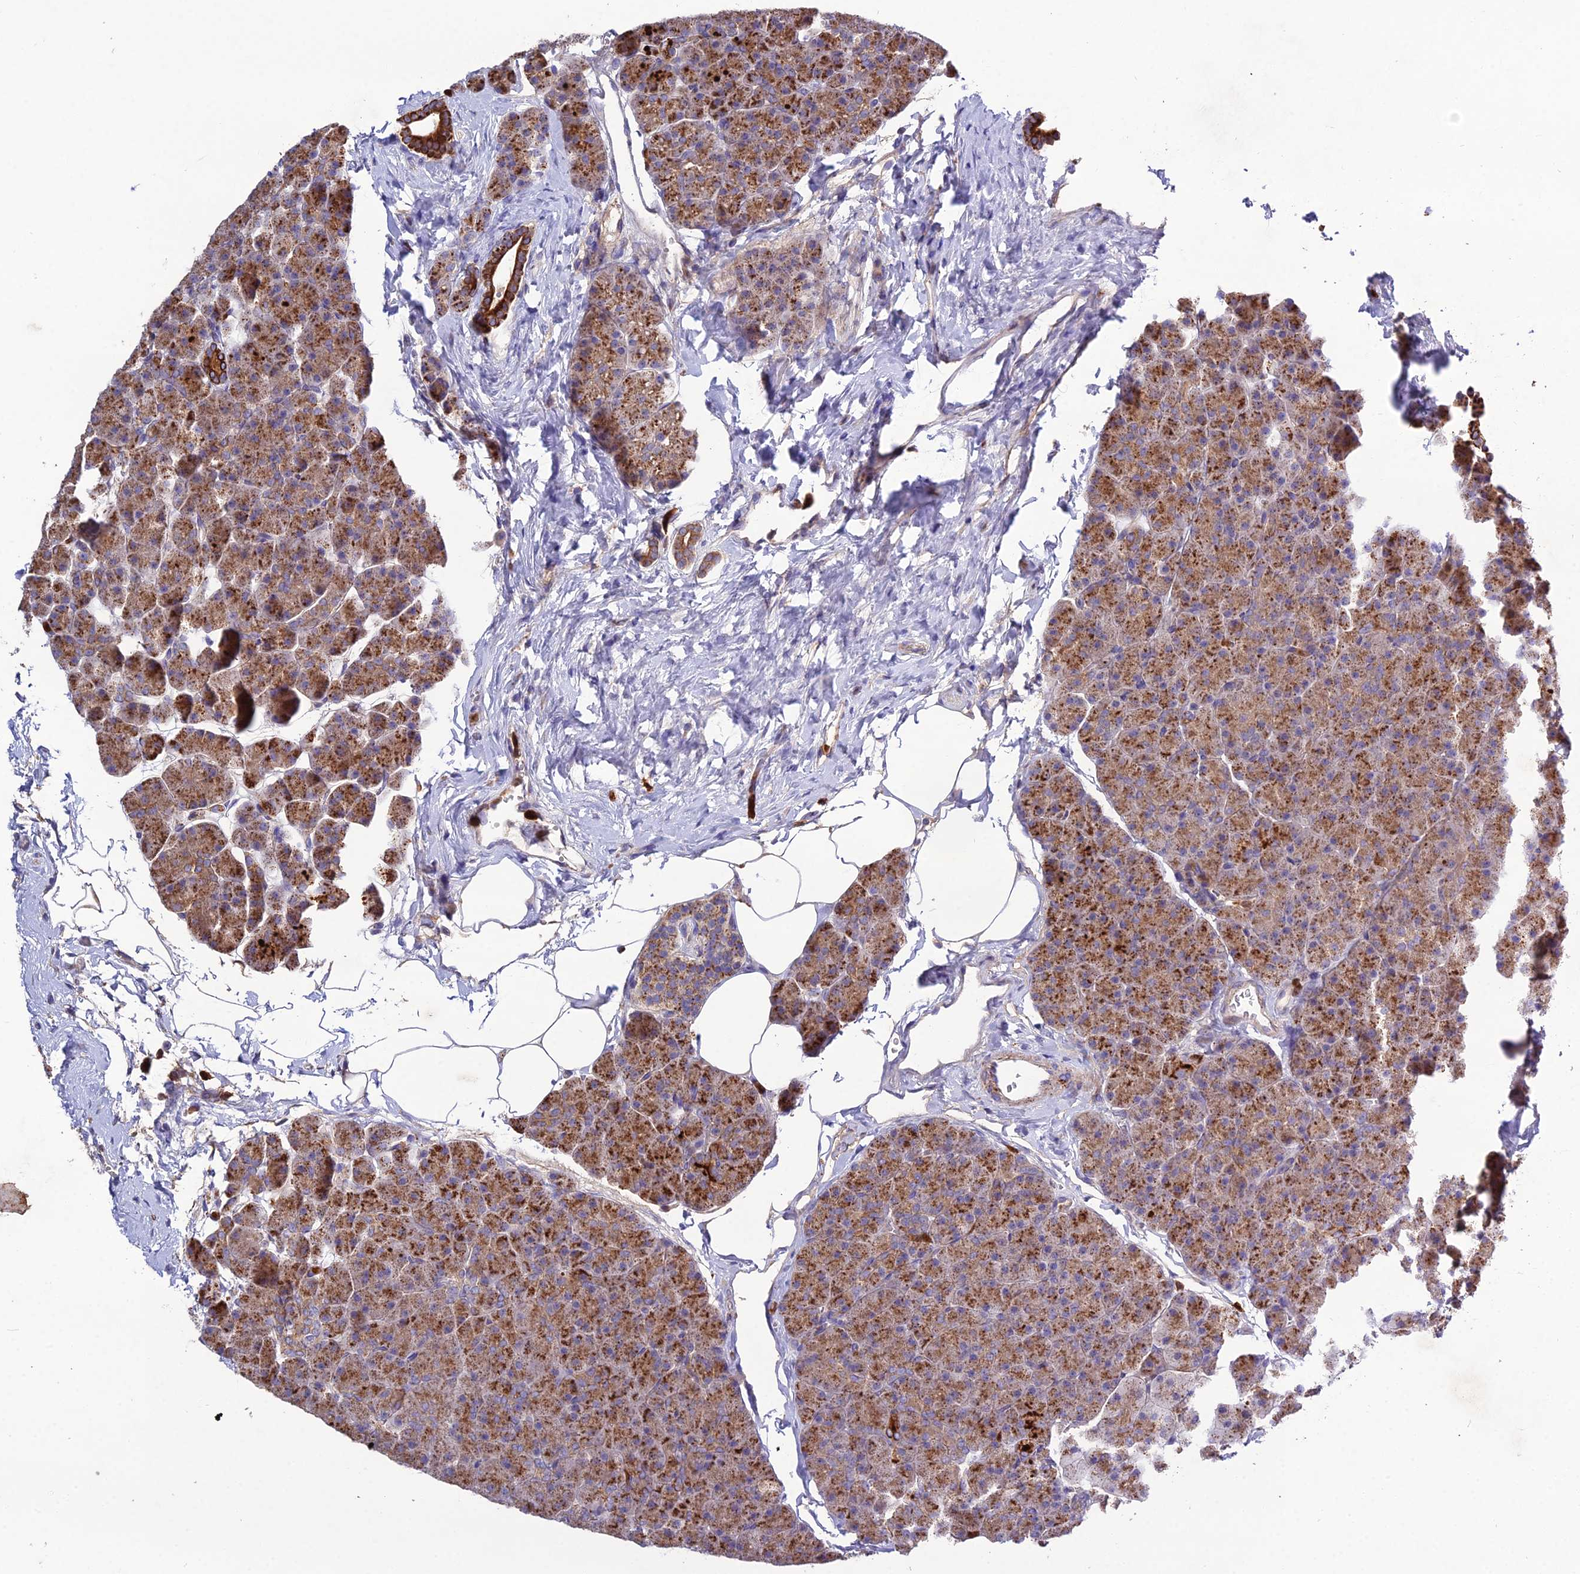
{"staining": {"intensity": "strong", "quantity": "25%-75%", "location": "cytoplasmic/membranous"}, "tissue": "pancreas", "cell_type": "Exocrine glandular cells", "image_type": "normal", "snomed": [{"axis": "morphology", "description": "Normal tissue, NOS"}, {"axis": "topography", "description": "Pancreas"}], "caption": "Strong cytoplasmic/membranous protein expression is seen in about 25%-75% of exocrine glandular cells in pancreas.", "gene": "EID2", "patient": {"sex": "male", "age": 36}}